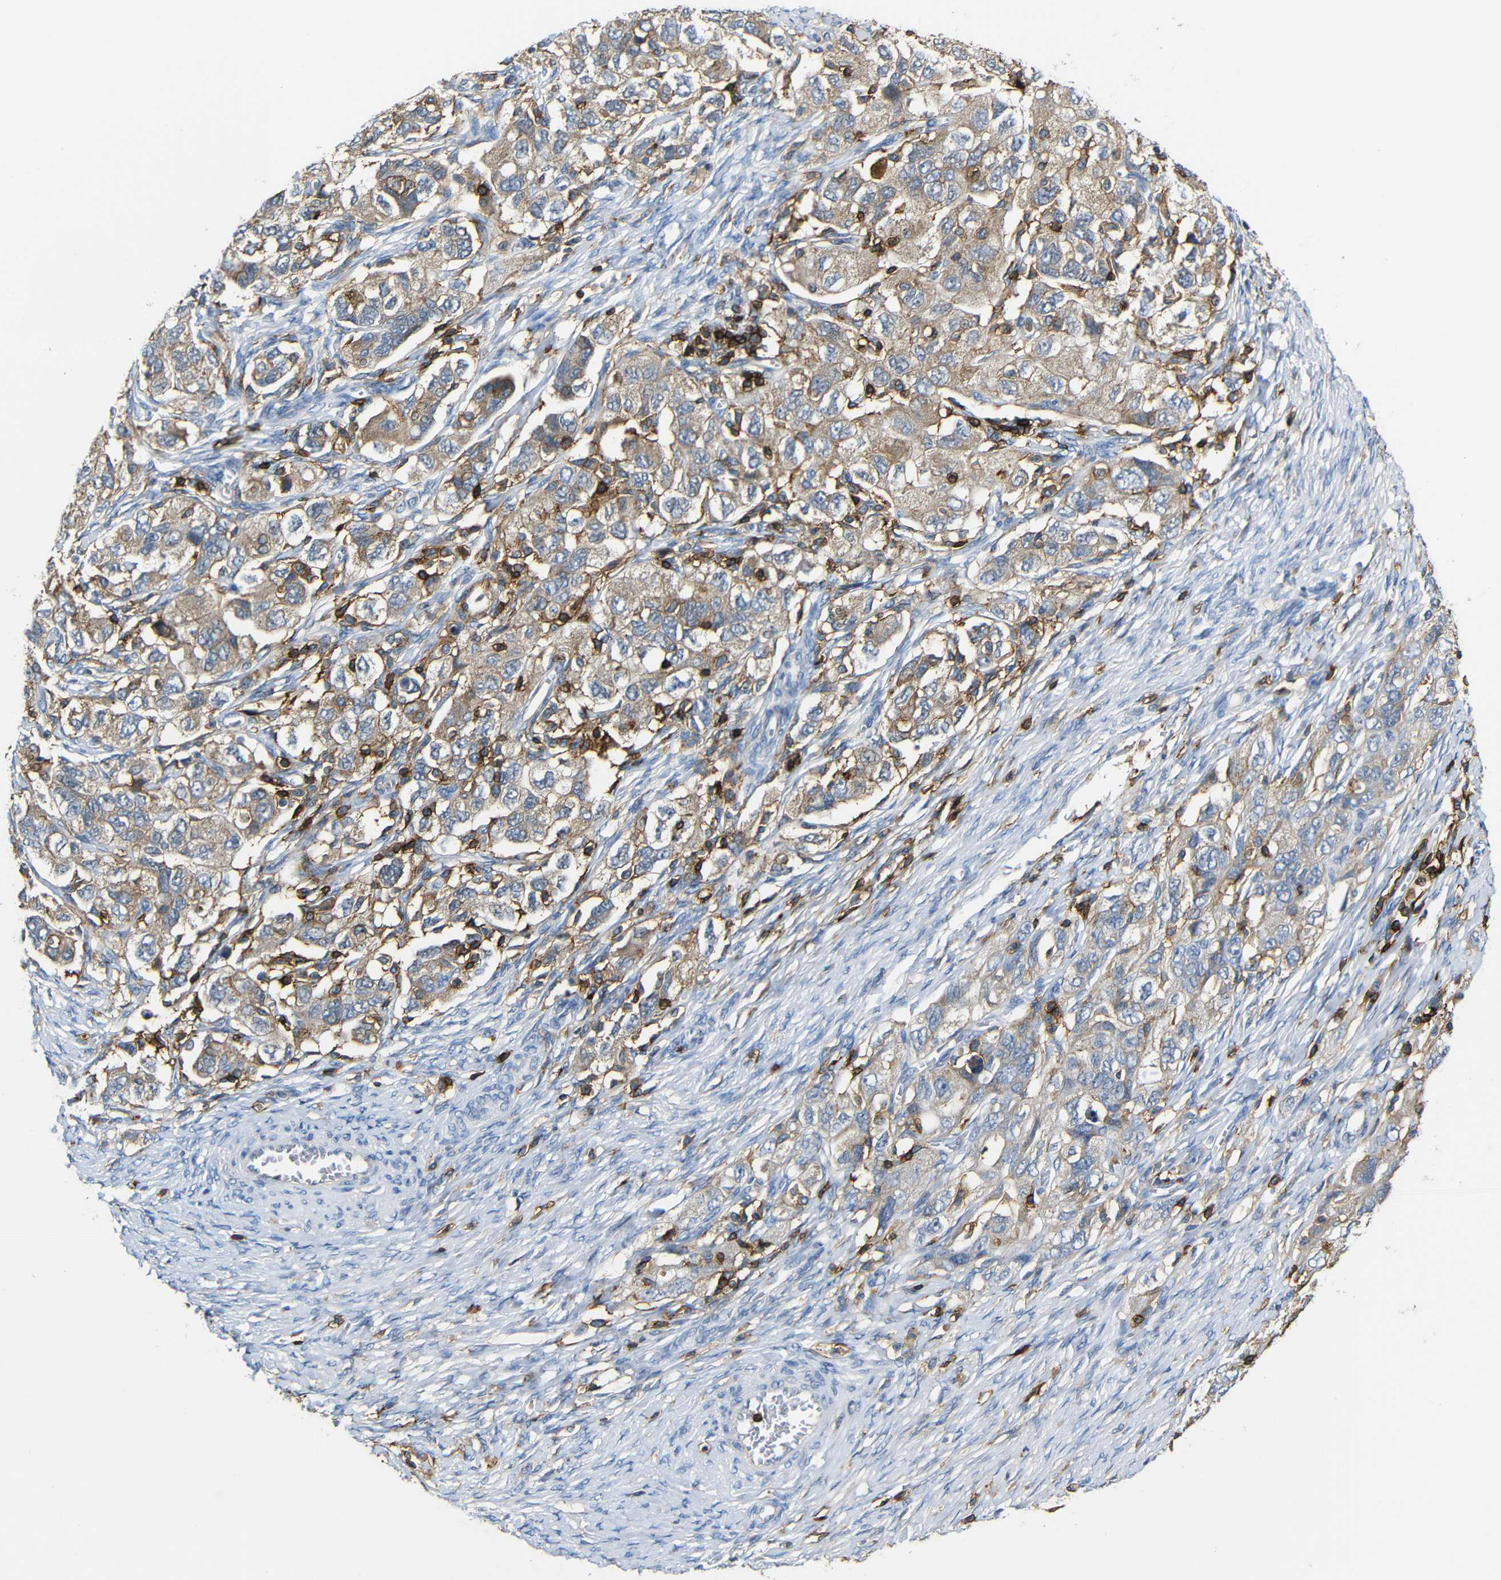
{"staining": {"intensity": "moderate", "quantity": ">75%", "location": "cytoplasmic/membranous"}, "tissue": "ovarian cancer", "cell_type": "Tumor cells", "image_type": "cancer", "snomed": [{"axis": "morphology", "description": "Carcinoma, NOS"}, {"axis": "morphology", "description": "Cystadenocarcinoma, serous, NOS"}, {"axis": "topography", "description": "Ovary"}], "caption": "Tumor cells exhibit moderate cytoplasmic/membranous staining in approximately >75% of cells in ovarian cancer.", "gene": "P2RY12", "patient": {"sex": "female", "age": 69}}